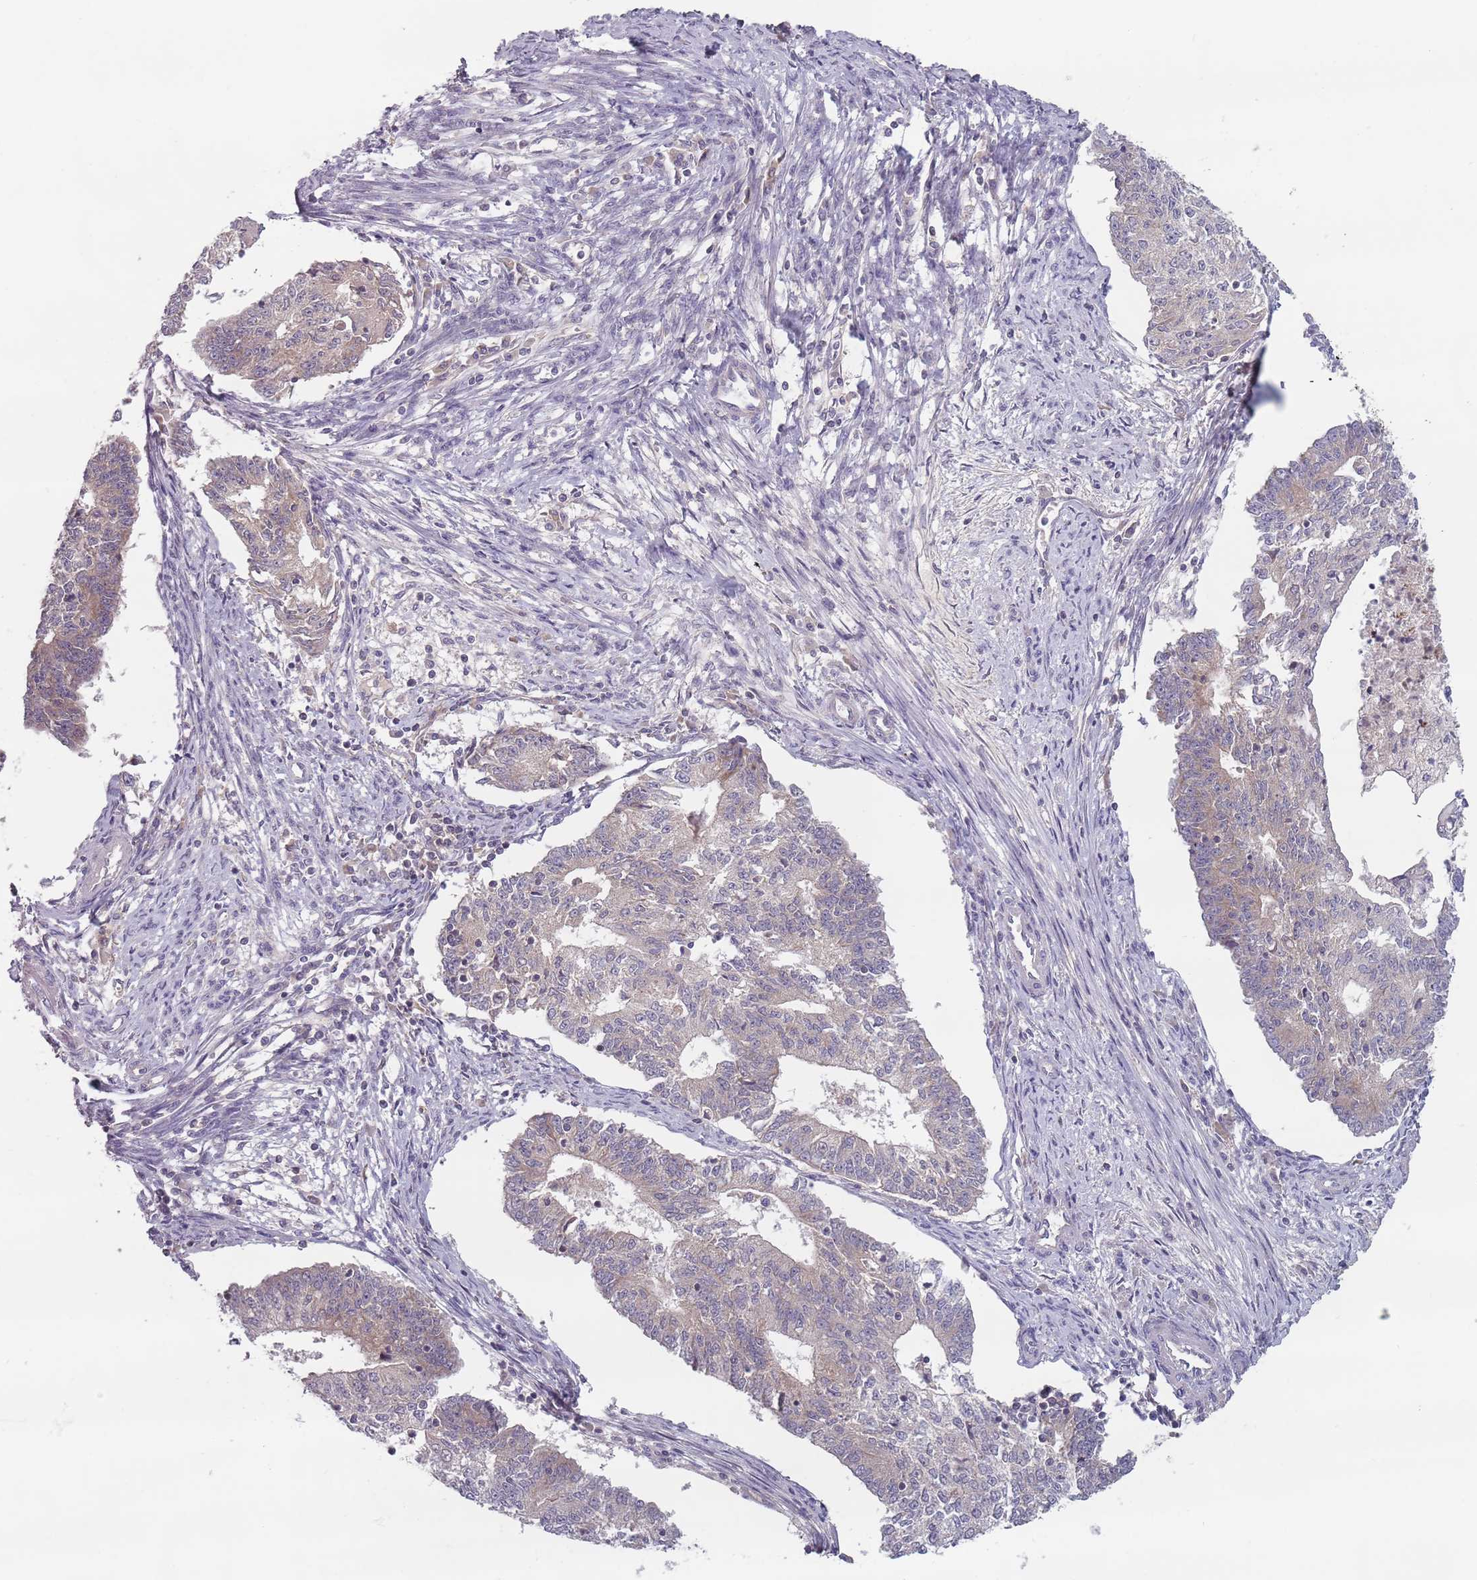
{"staining": {"intensity": "negative", "quantity": "none", "location": "none"}, "tissue": "endometrial cancer", "cell_type": "Tumor cells", "image_type": "cancer", "snomed": [{"axis": "morphology", "description": "Adenocarcinoma, NOS"}, {"axis": "topography", "description": "Endometrium"}], "caption": "An immunohistochemistry photomicrograph of endometrial cancer (adenocarcinoma) is shown. There is no staining in tumor cells of endometrial cancer (adenocarcinoma).", "gene": "ASB13", "patient": {"sex": "female", "age": 56}}